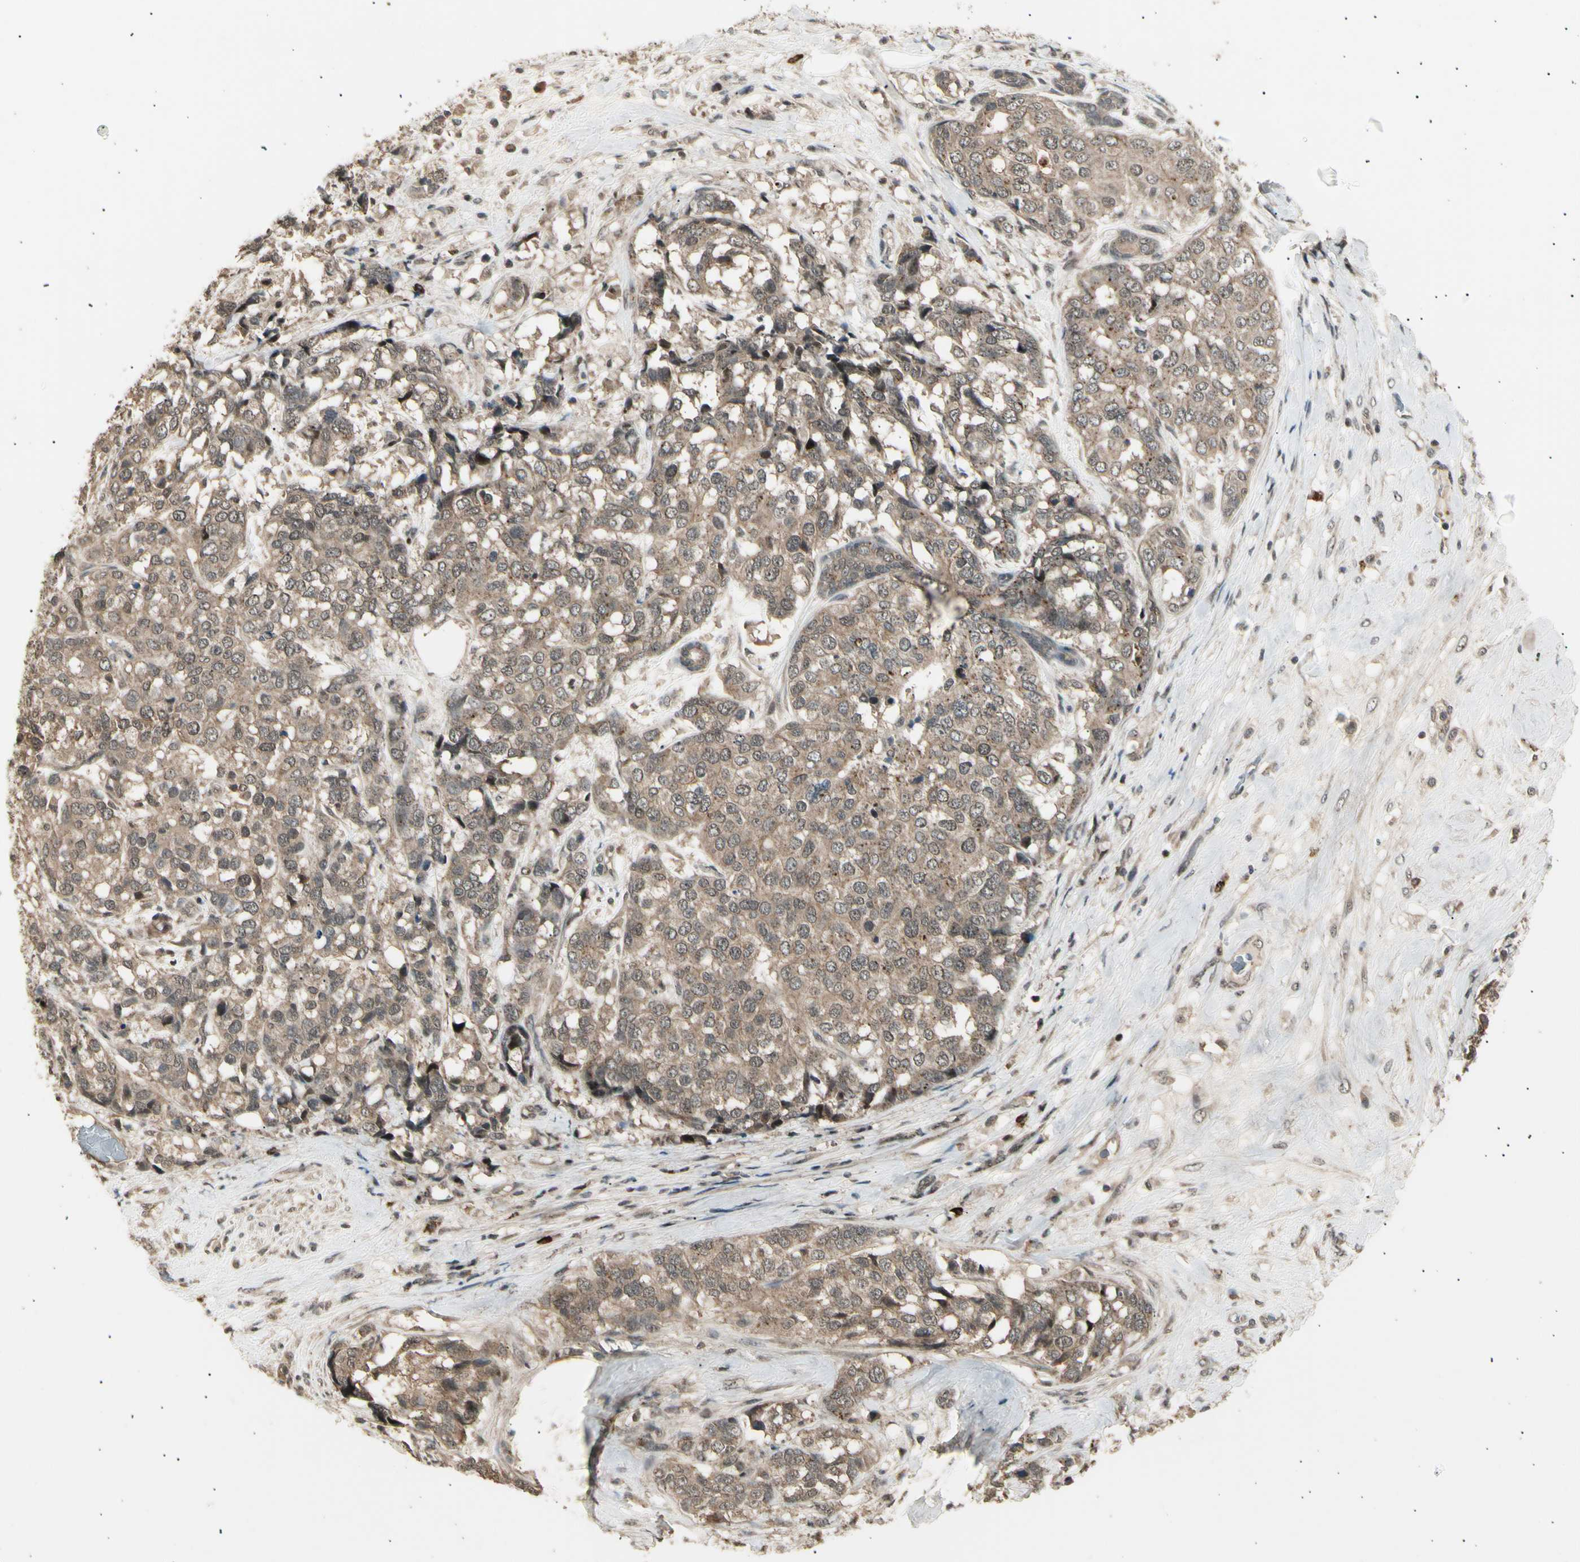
{"staining": {"intensity": "weak", "quantity": ">75%", "location": "cytoplasmic/membranous"}, "tissue": "breast cancer", "cell_type": "Tumor cells", "image_type": "cancer", "snomed": [{"axis": "morphology", "description": "Lobular carcinoma"}, {"axis": "topography", "description": "Breast"}], "caption": "Immunohistochemical staining of lobular carcinoma (breast) exhibits low levels of weak cytoplasmic/membranous positivity in approximately >75% of tumor cells.", "gene": "NUAK2", "patient": {"sex": "female", "age": 59}}